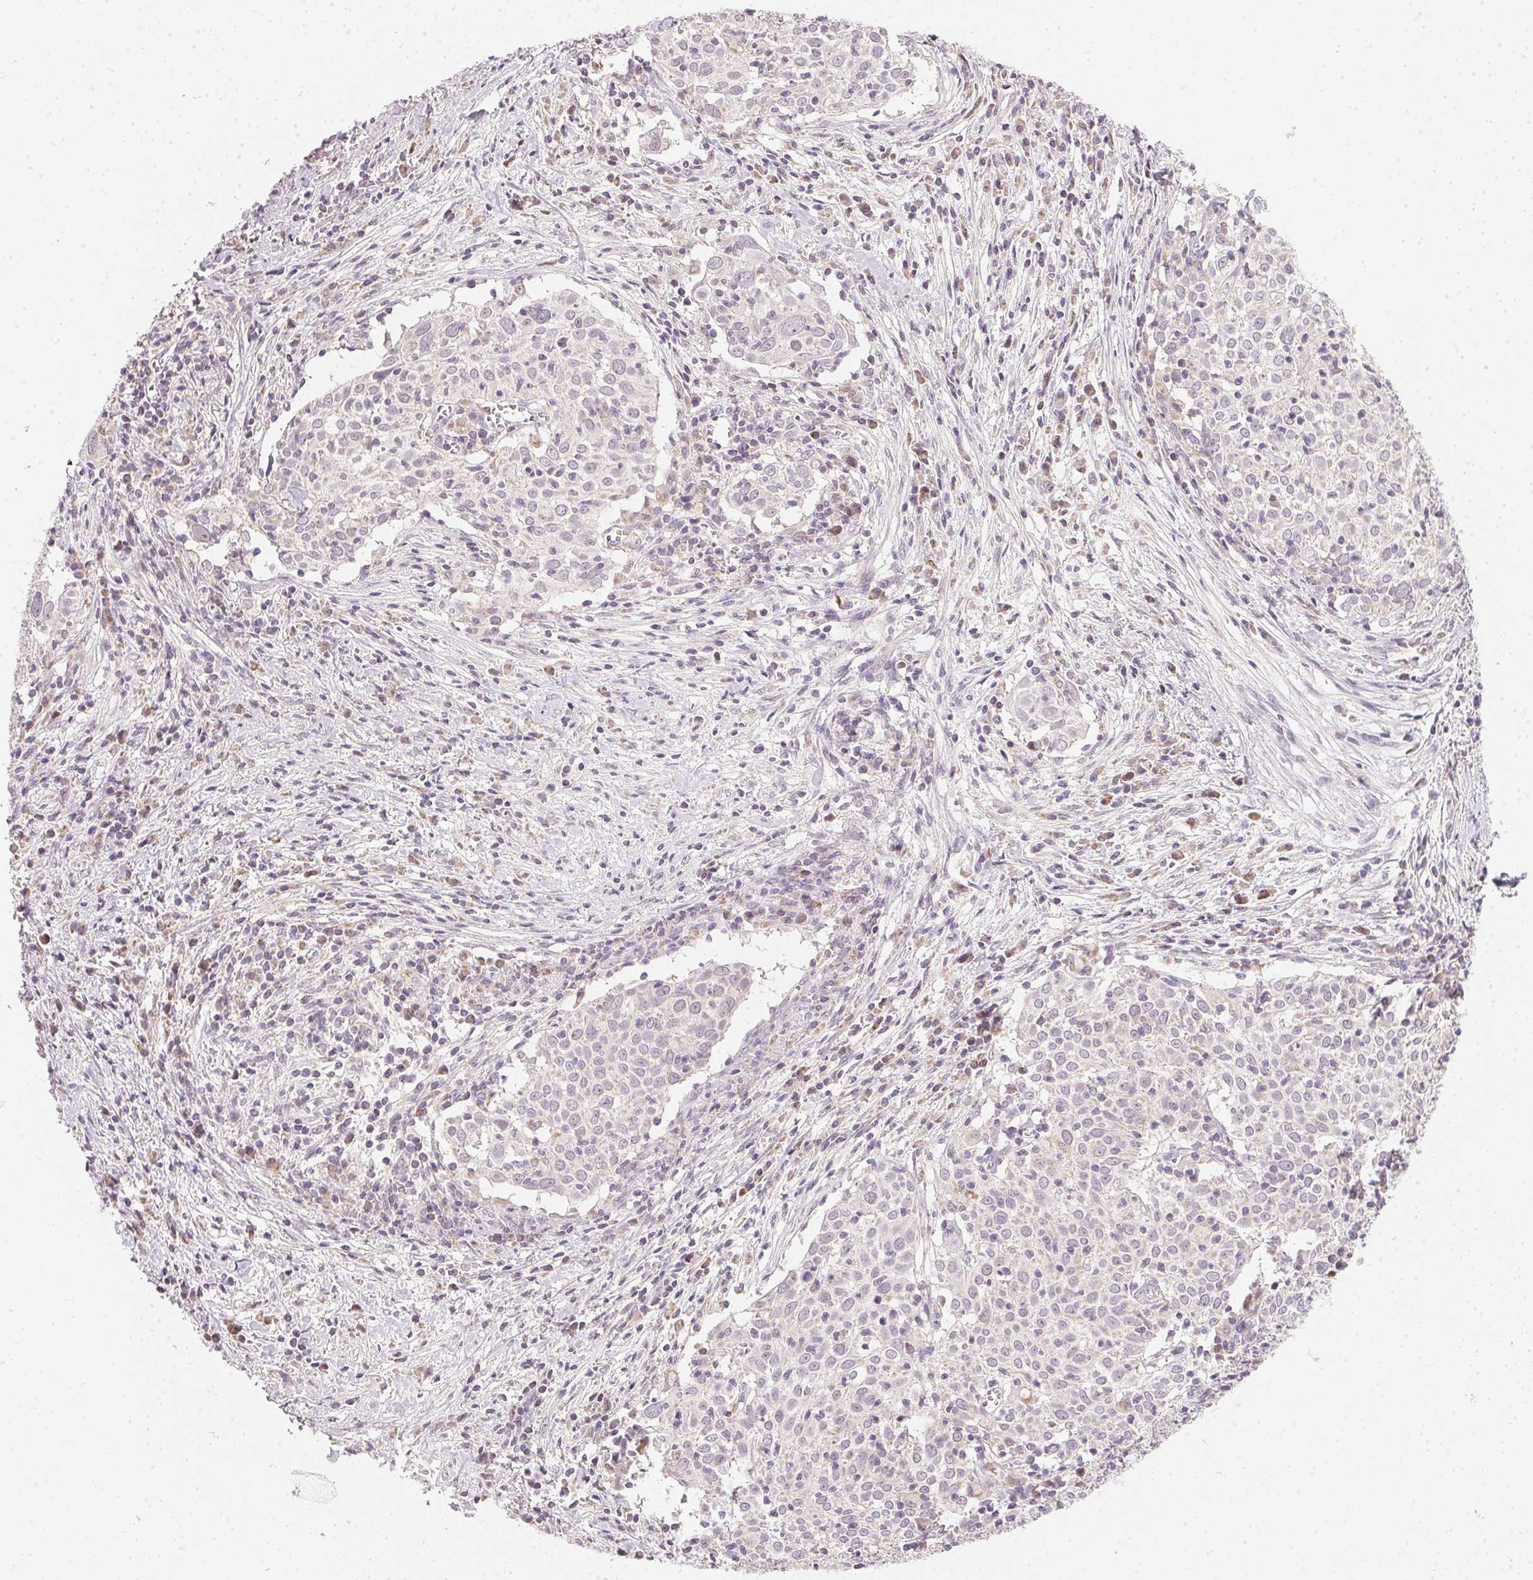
{"staining": {"intensity": "negative", "quantity": "none", "location": "none"}, "tissue": "cervical cancer", "cell_type": "Tumor cells", "image_type": "cancer", "snomed": [{"axis": "morphology", "description": "Squamous cell carcinoma, NOS"}, {"axis": "topography", "description": "Cervix"}], "caption": "Cervical cancer (squamous cell carcinoma) stained for a protein using immunohistochemistry (IHC) exhibits no staining tumor cells.", "gene": "COQ7", "patient": {"sex": "female", "age": 39}}